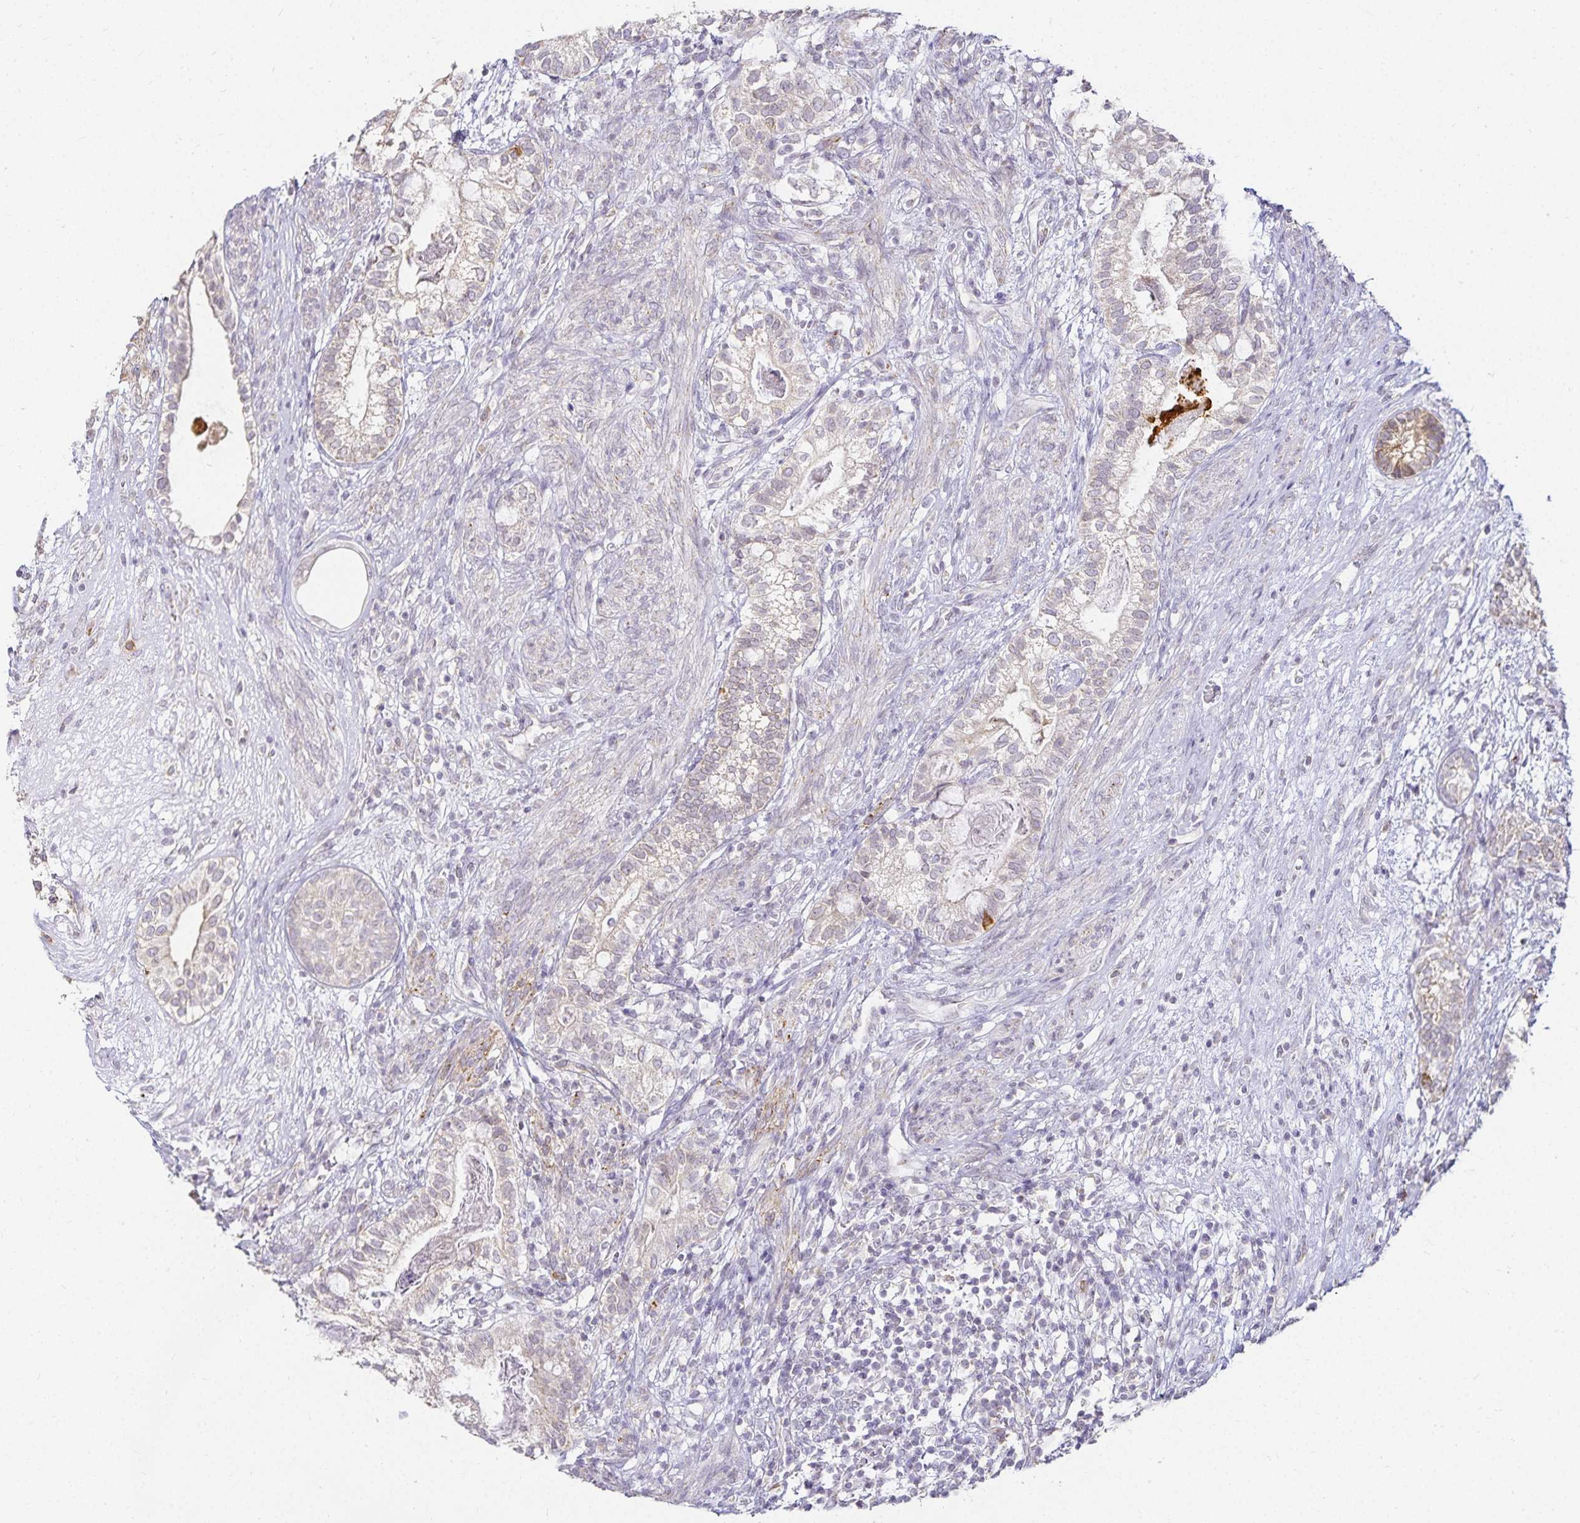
{"staining": {"intensity": "negative", "quantity": "none", "location": "none"}, "tissue": "testis cancer", "cell_type": "Tumor cells", "image_type": "cancer", "snomed": [{"axis": "morphology", "description": "Seminoma, NOS"}, {"axis": "morphology", "description": "Carcinoma, Embryonal, NOS"}, {"axis": "topography", "description": "Testis"}], "caption": "This histopathology image is of seminoma (testis) stained with immunohistochemistry (IHC) to label a protein in brown with the nuclei are counter-stained blue. There is no staining in tumor cells.", "gene": "GP2", "patient": {"sex": "male", "age": 41}}